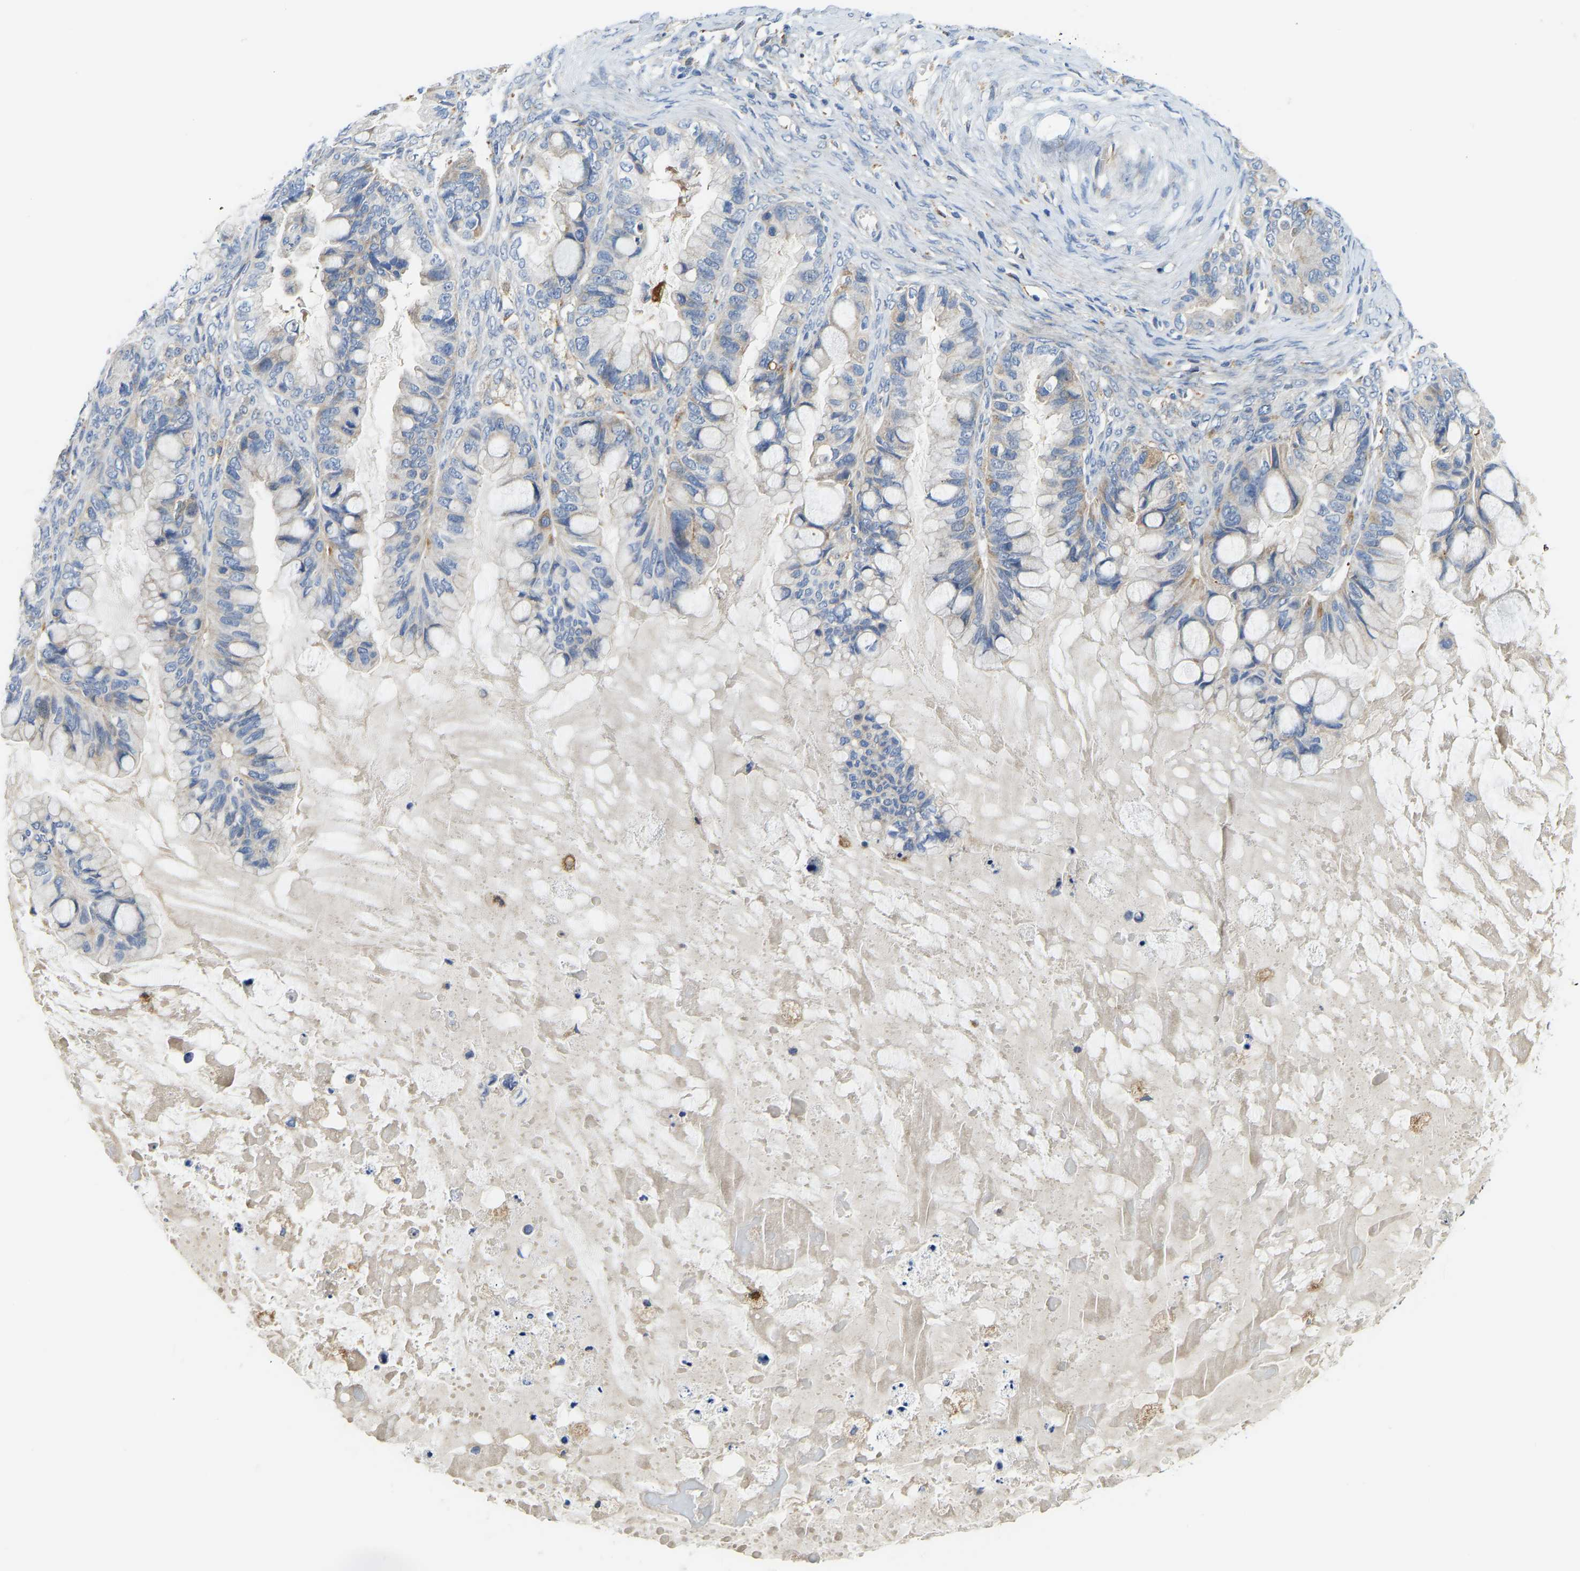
{"staining": {"intensity": "weak", "quantity": "<25%", "location": "cytoplasmic/membranous"}, "tissue": "ovarian cancer", "cell_type": "Tumor cells", "image_type": "cancer", "snomed": [{"axis": "morphology", "description": "Cystadenocarcinoma, mucinous, NOS"}, {"axis": "topography", "description": "Ovary"}], "caption": "Tumor cells are negative for brown protein staining in mucinous cystadenocarcinoma (ovarian).", "gene": "ATP6V1E1", "patient": {"sex": "female", "age": 80}}